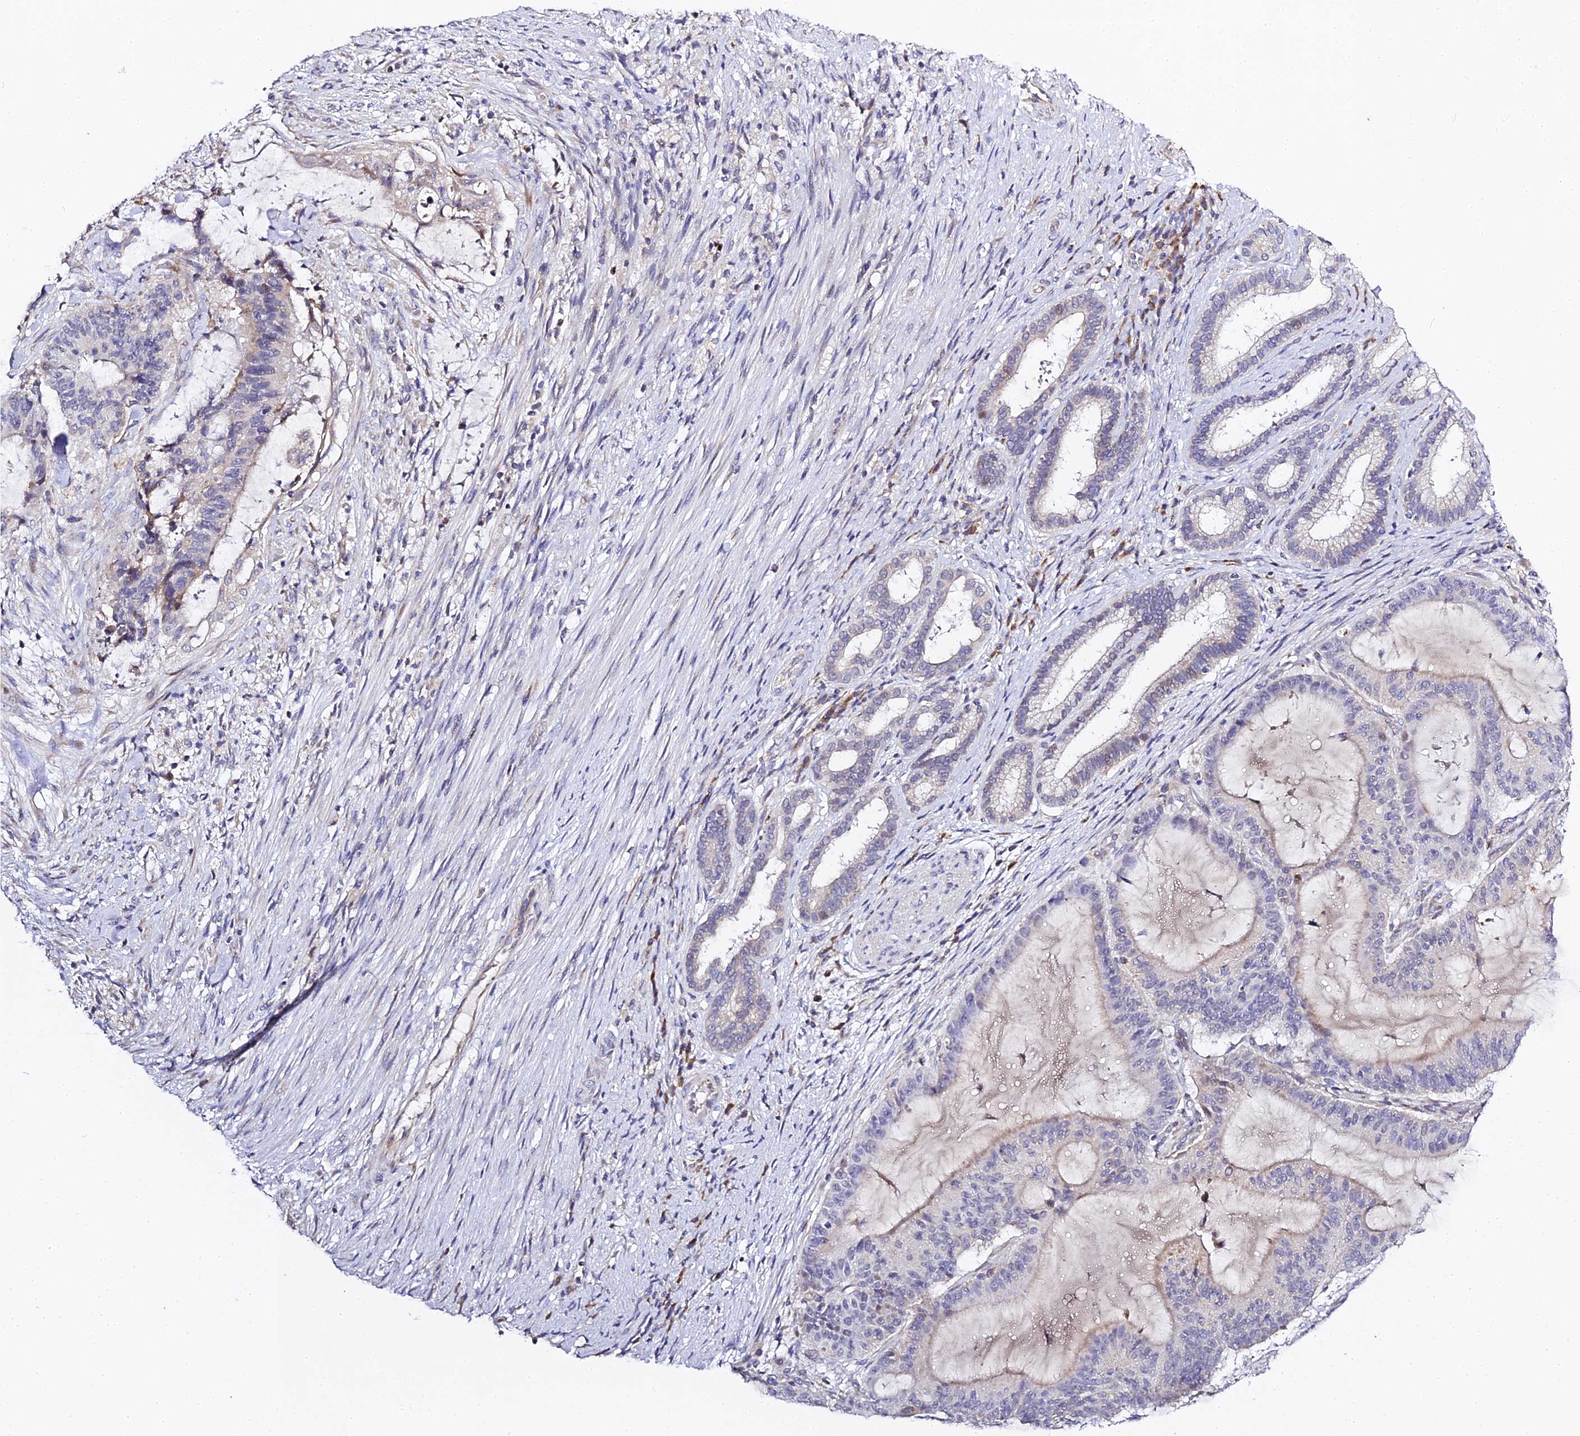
{"staining": {"intensity": "negative", "quantity": "none", "location": "none"}, "tissue": "liver cancer", "cell_type": "Tumor cells", "image_type": "cancer", "snomed": [{"axis": "morphology", "description": "Normal tissue, NOS"}, {"axis": "morphology", "description": "Cholangiocarcinoma"}, {"axis": "topography", "description": "Liver"}, {"axis": "topography", "description": "Peripheral nerve tissue"}], "caption": "Immunohistochemical staining of human liver cholangiocarcinoma exhibits no significant staining in tumor cells.", "gene": "SERP1", "patient": {"sex": "female", "age": 73}}